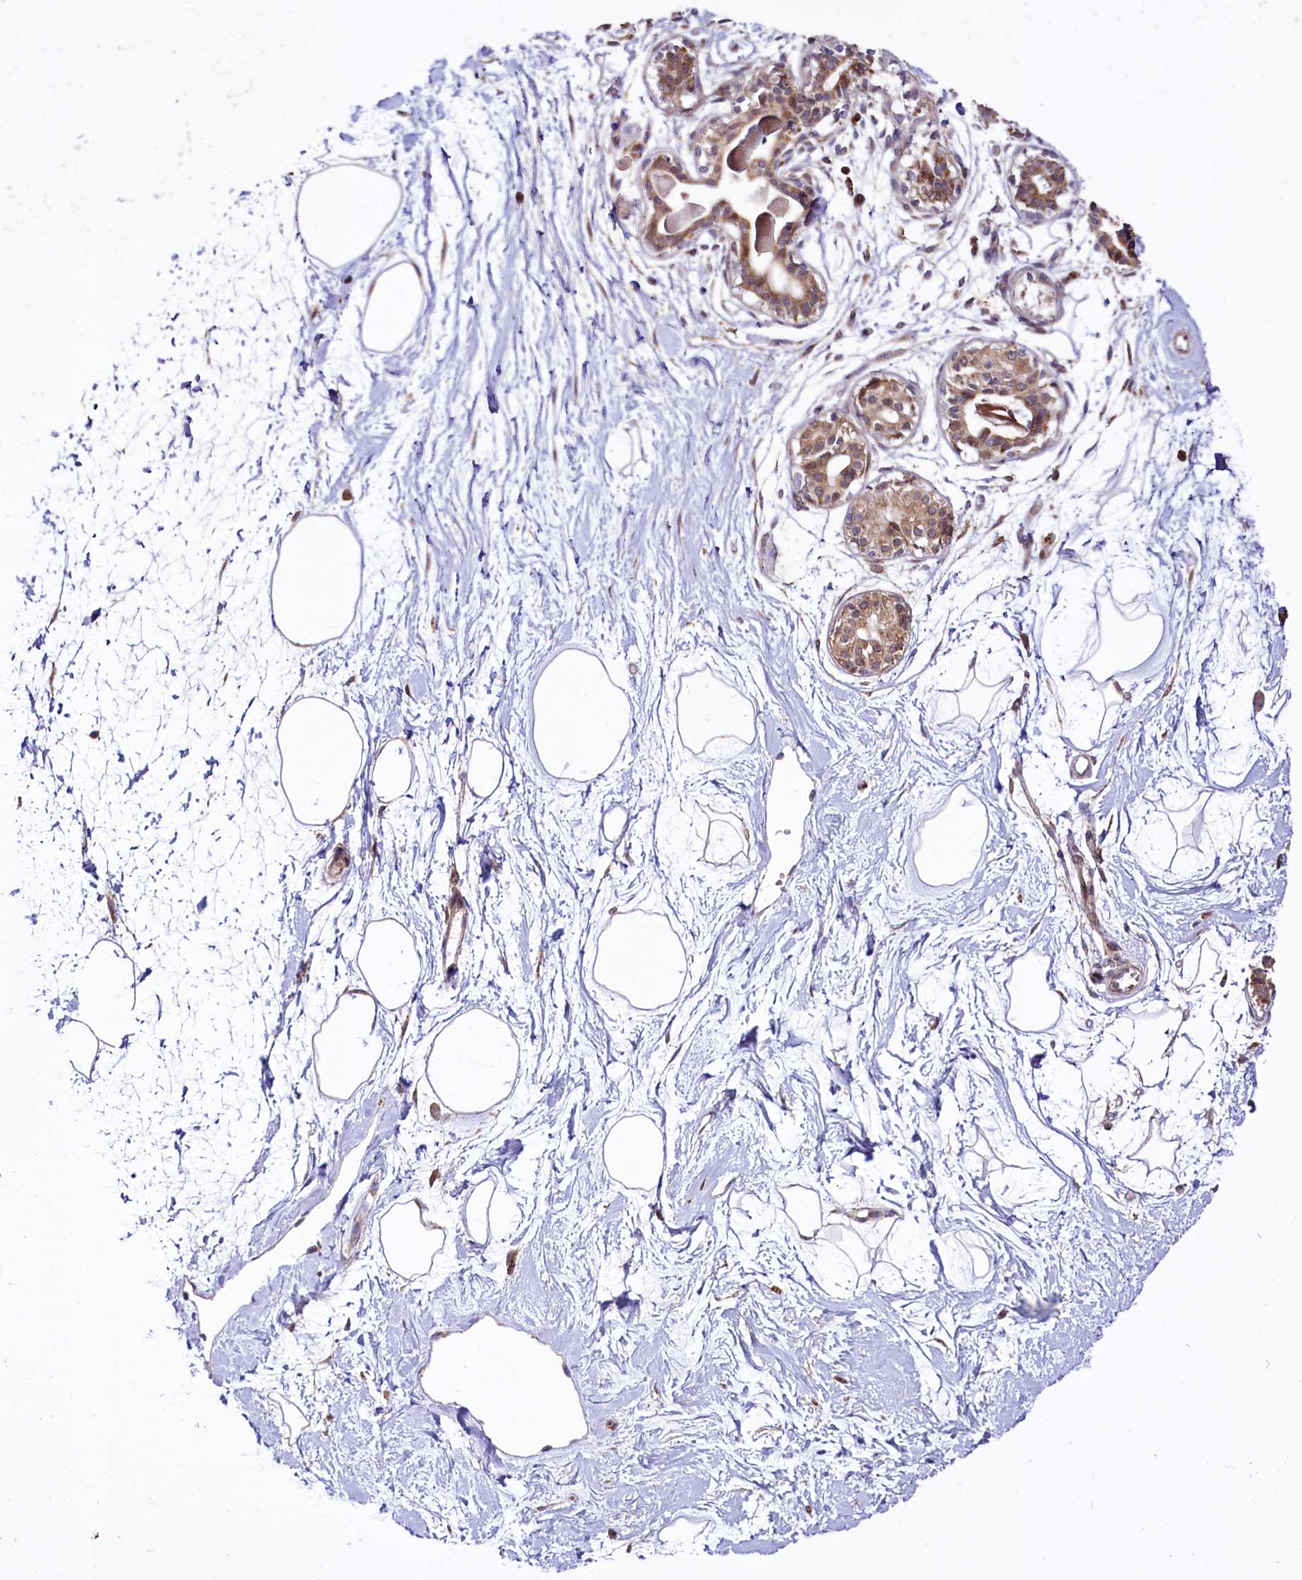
{"staining": {"intensity": "weak", "quantity": "25%-75%", "location": "nuclear"}, "tissue": "breast", "cell_type": "Adipocytes", "image_type": "normal", "snomed": [{"axis": "morphology", "description": "Normal tissue, NOS"}, {"axis": "topography", "description": "Breast"}], "caption": "IHC of unremarkable breast demonstrates low levels of weak nuclear positivity in approximately 25%-75% of adipocytes. The staining was performed using DAB (3,3'-diaminobenzidine) to visualize the protein expression in brown, while the nuclei were stained in blue with hematoxylin (Magnification: 20x).", "gene": "ST7", "patient": {"sex": "female", "age": 45}}